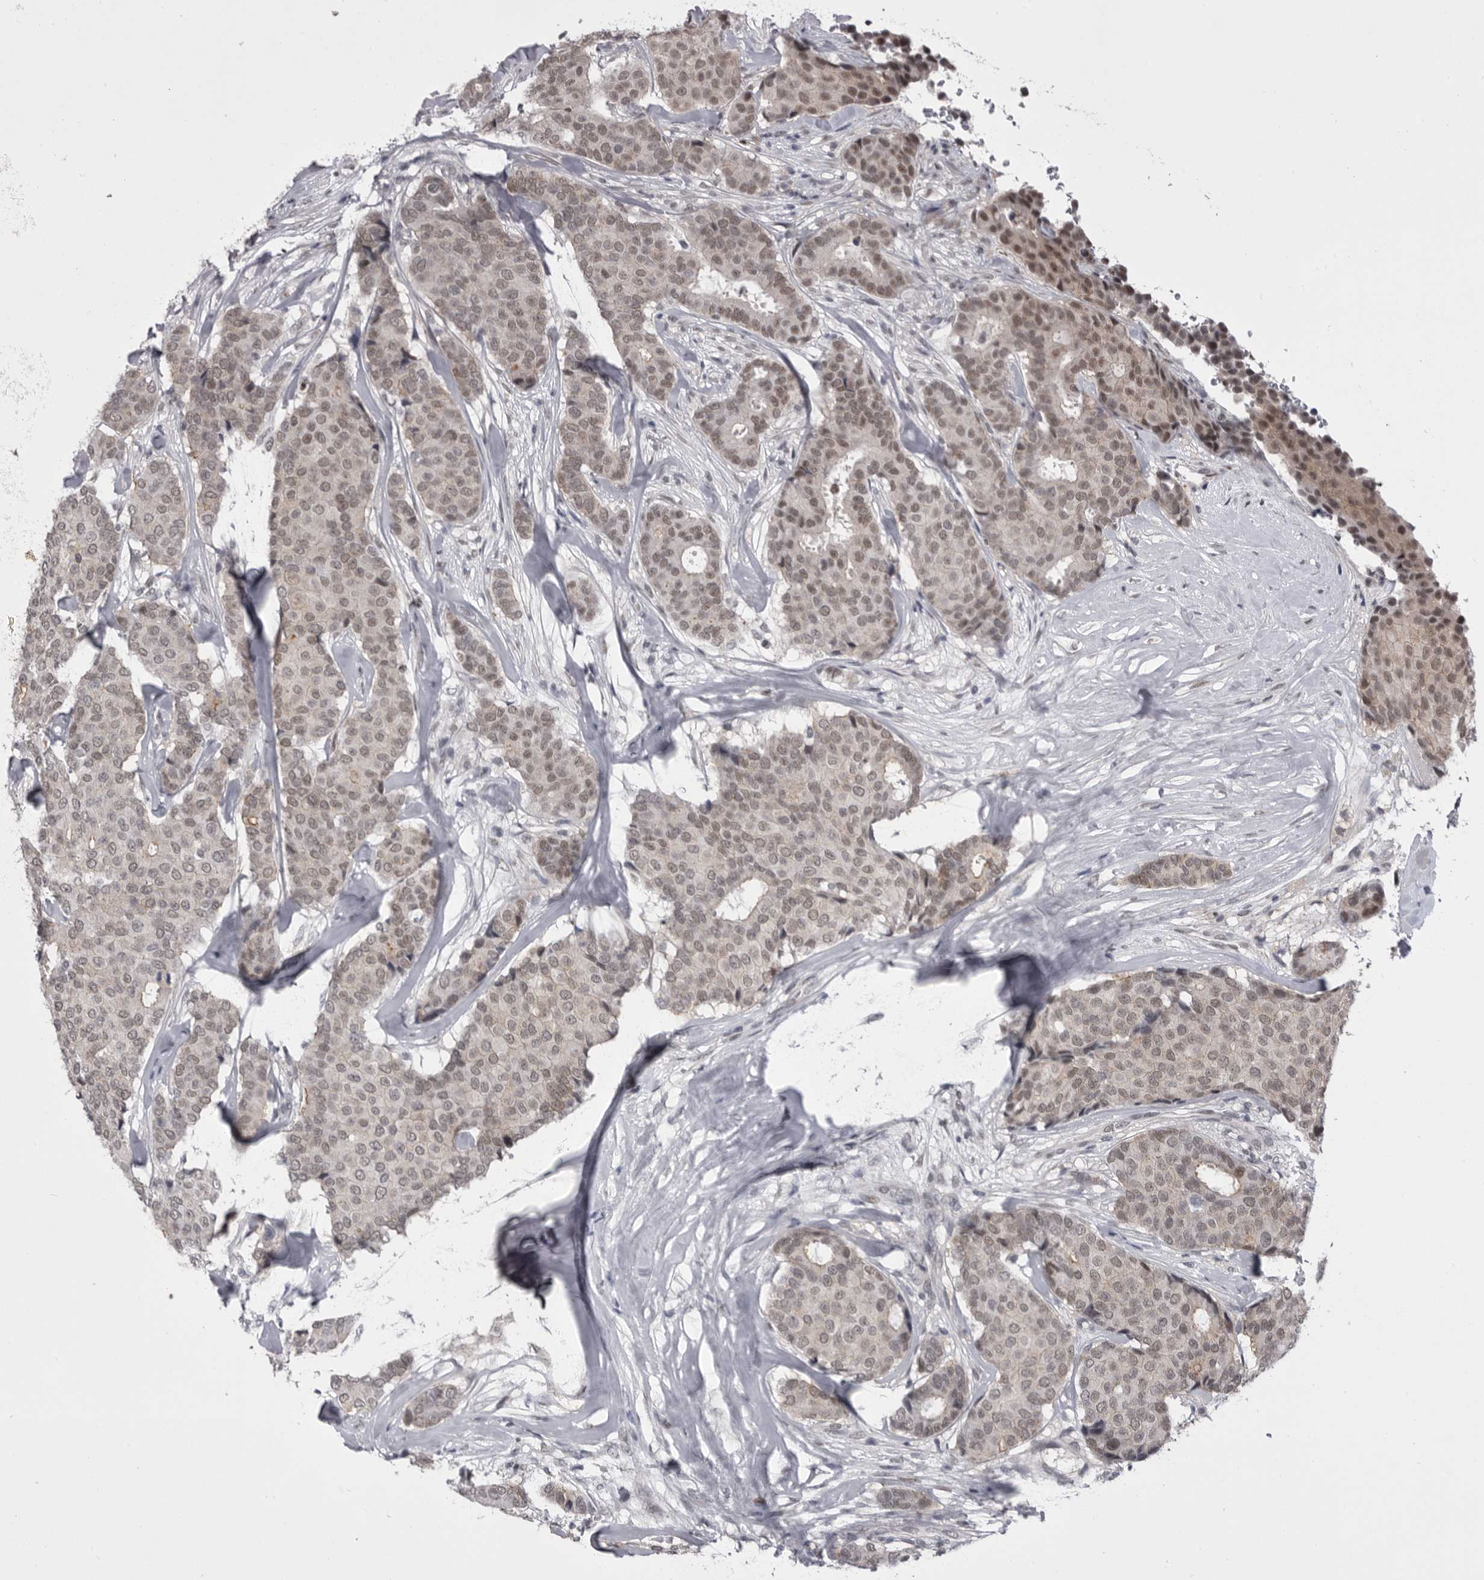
{"staining": {"intensity": "weak", "quantity": ">75%", "location": "nuclear"}, "tissue": "breast cancer", "cell_type": "Tumor cells", "image_type": "cancer", "snomed": [{"axis": "morphology", "description": "Duct carcinoma"}, {"axis": "topography", "description": "Breast"}], "caption": "High-power microscopy captured an immunohistochemistry (IHC) micrograph of infiltrating ductal carcinoma (breast), revealing weak nuclear positivity in about >75% of tumor cells. Ihc stains the protein of interest in brown and the nuclei are stained blue.", "gene": "PRPF3", "patient": {"sex": "female", "age": 75}}